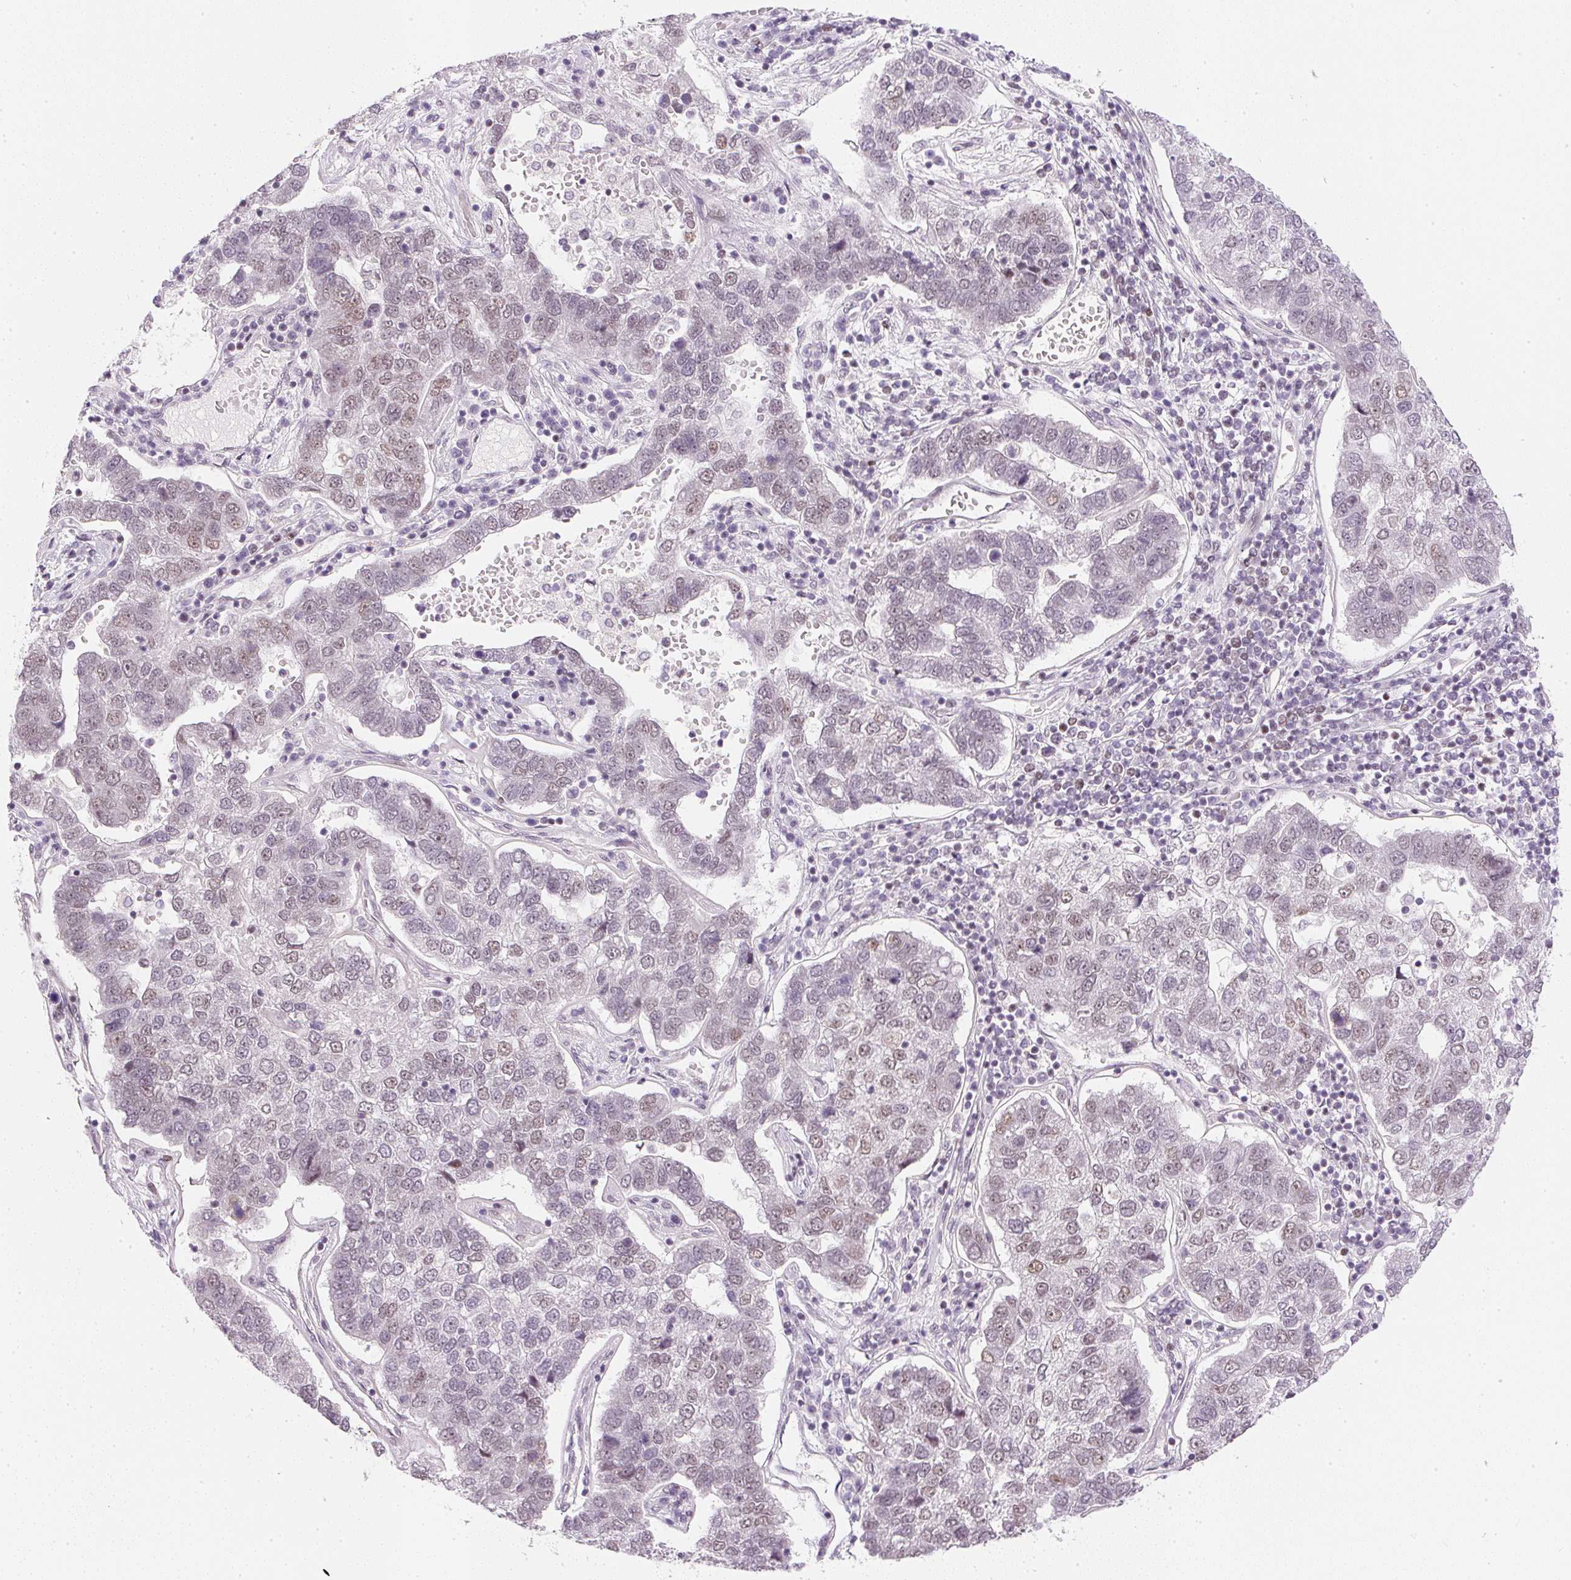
{"staining": {"intensity": "weak", "quantity": "25%-75%", "location": "nuclear"}, "tissue": "pancreatic cancer", "cell_type": "Tumor cells", "image_type": "cancer", "snomed": [{"axis": "morphology", "description": "Adenocarcinoma, NOS"}, {"axis": "topography", "description": "Pancreas"}], "caption": "Human adenocarcinoma (pancreatic) stained with a brown dye reveals weak nuclear positive staining in approximately 25%-75% of tumor cells.", "gene": "DPPA4", "patient": {"sex": "female", "age": 61}}